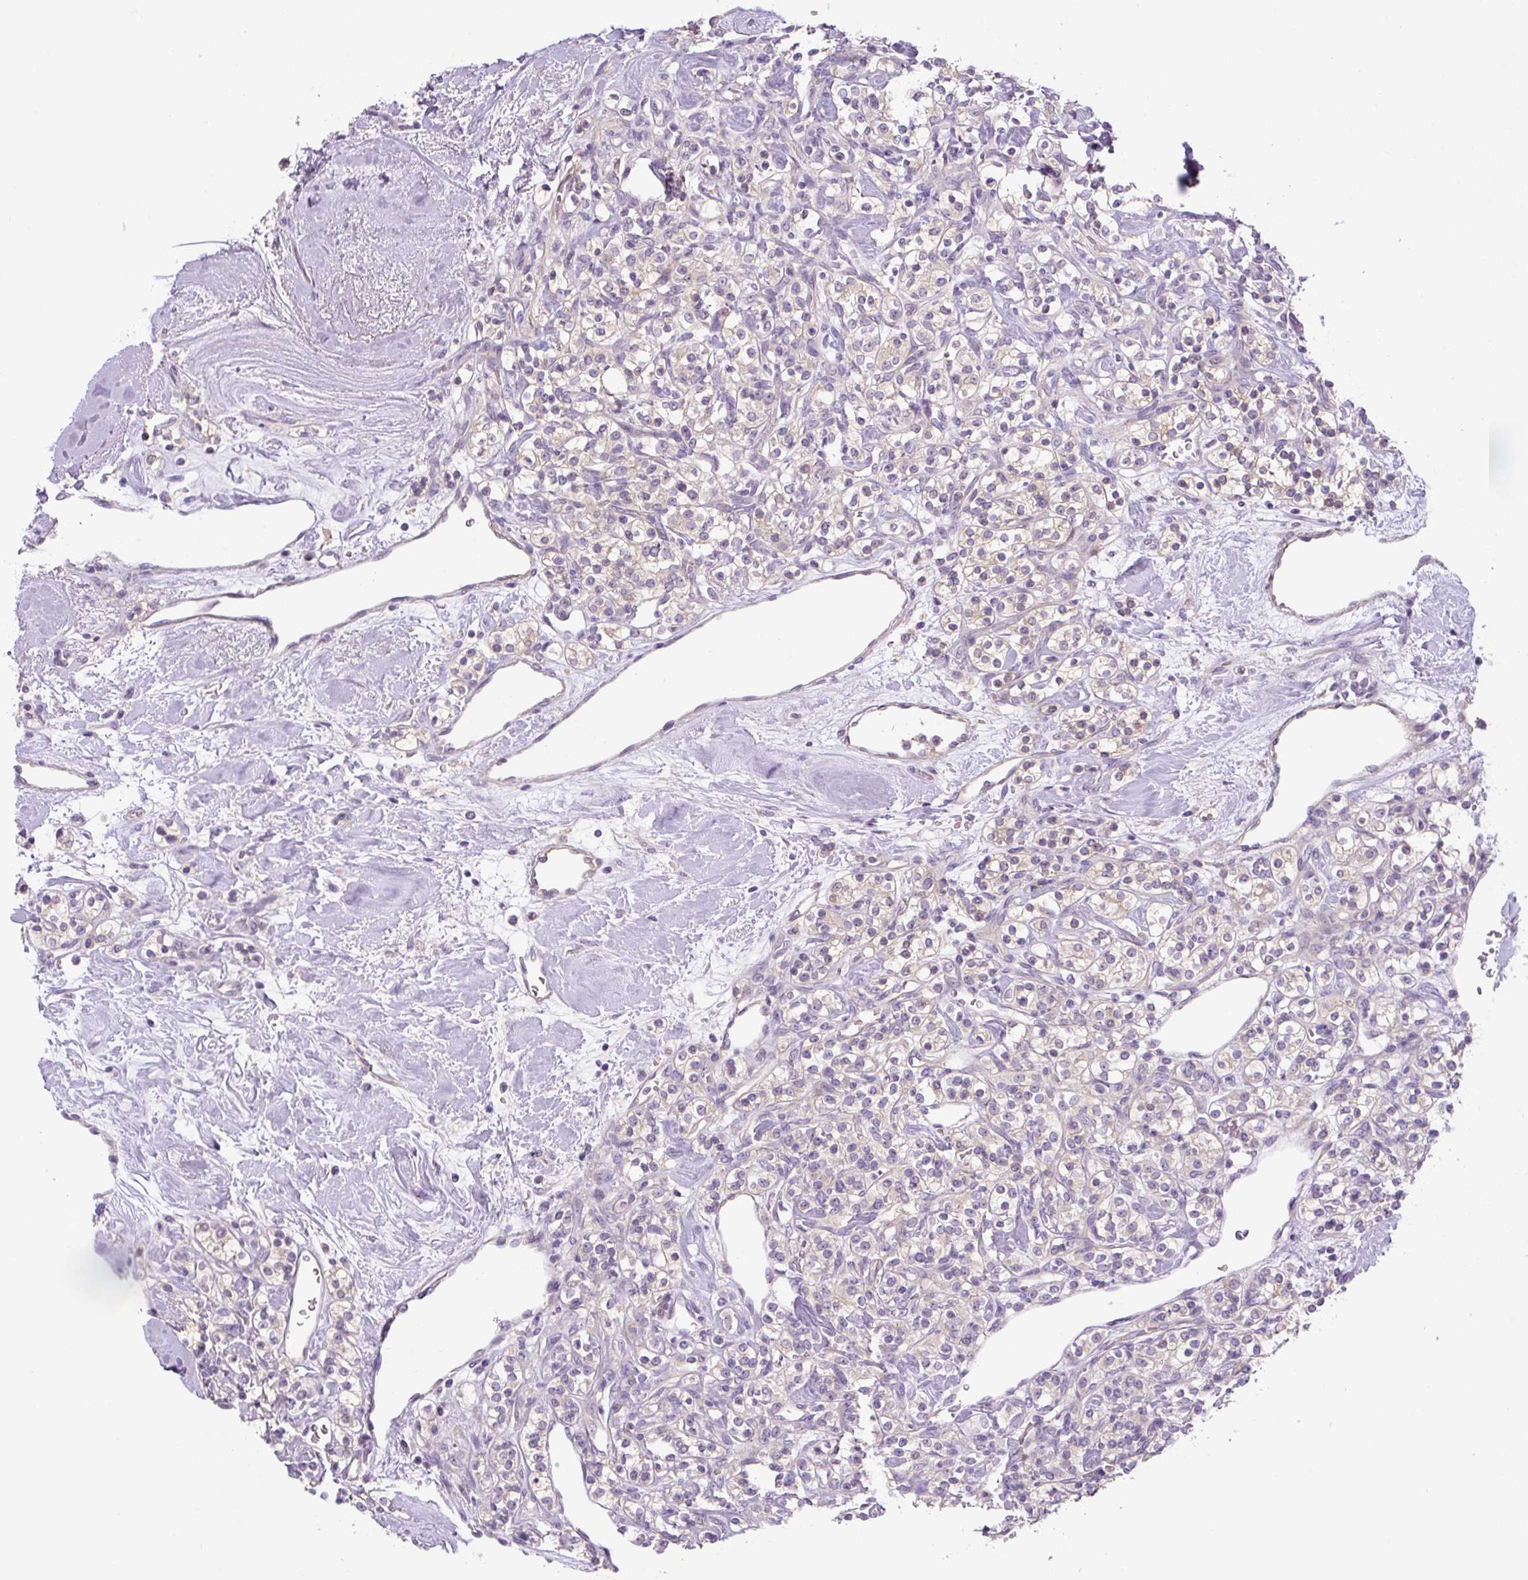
{"staining": {"intensity": "negative", "quantity": "none", "location": "none"}, "tissue": "renal cancer", "cell_type": "Tumor cells", "image_type": "cancer", "snomed": [{"axis": "morphology", "description": "Adenocarcinoma, NOS"}, {"axis": "topography", "description": "Kidney"}], "caption": "Tumor cells show no significant staining in adenocarcinoma (renal).", "gene": "UBL3", "patient": {"sex": "male", "age": 77}}